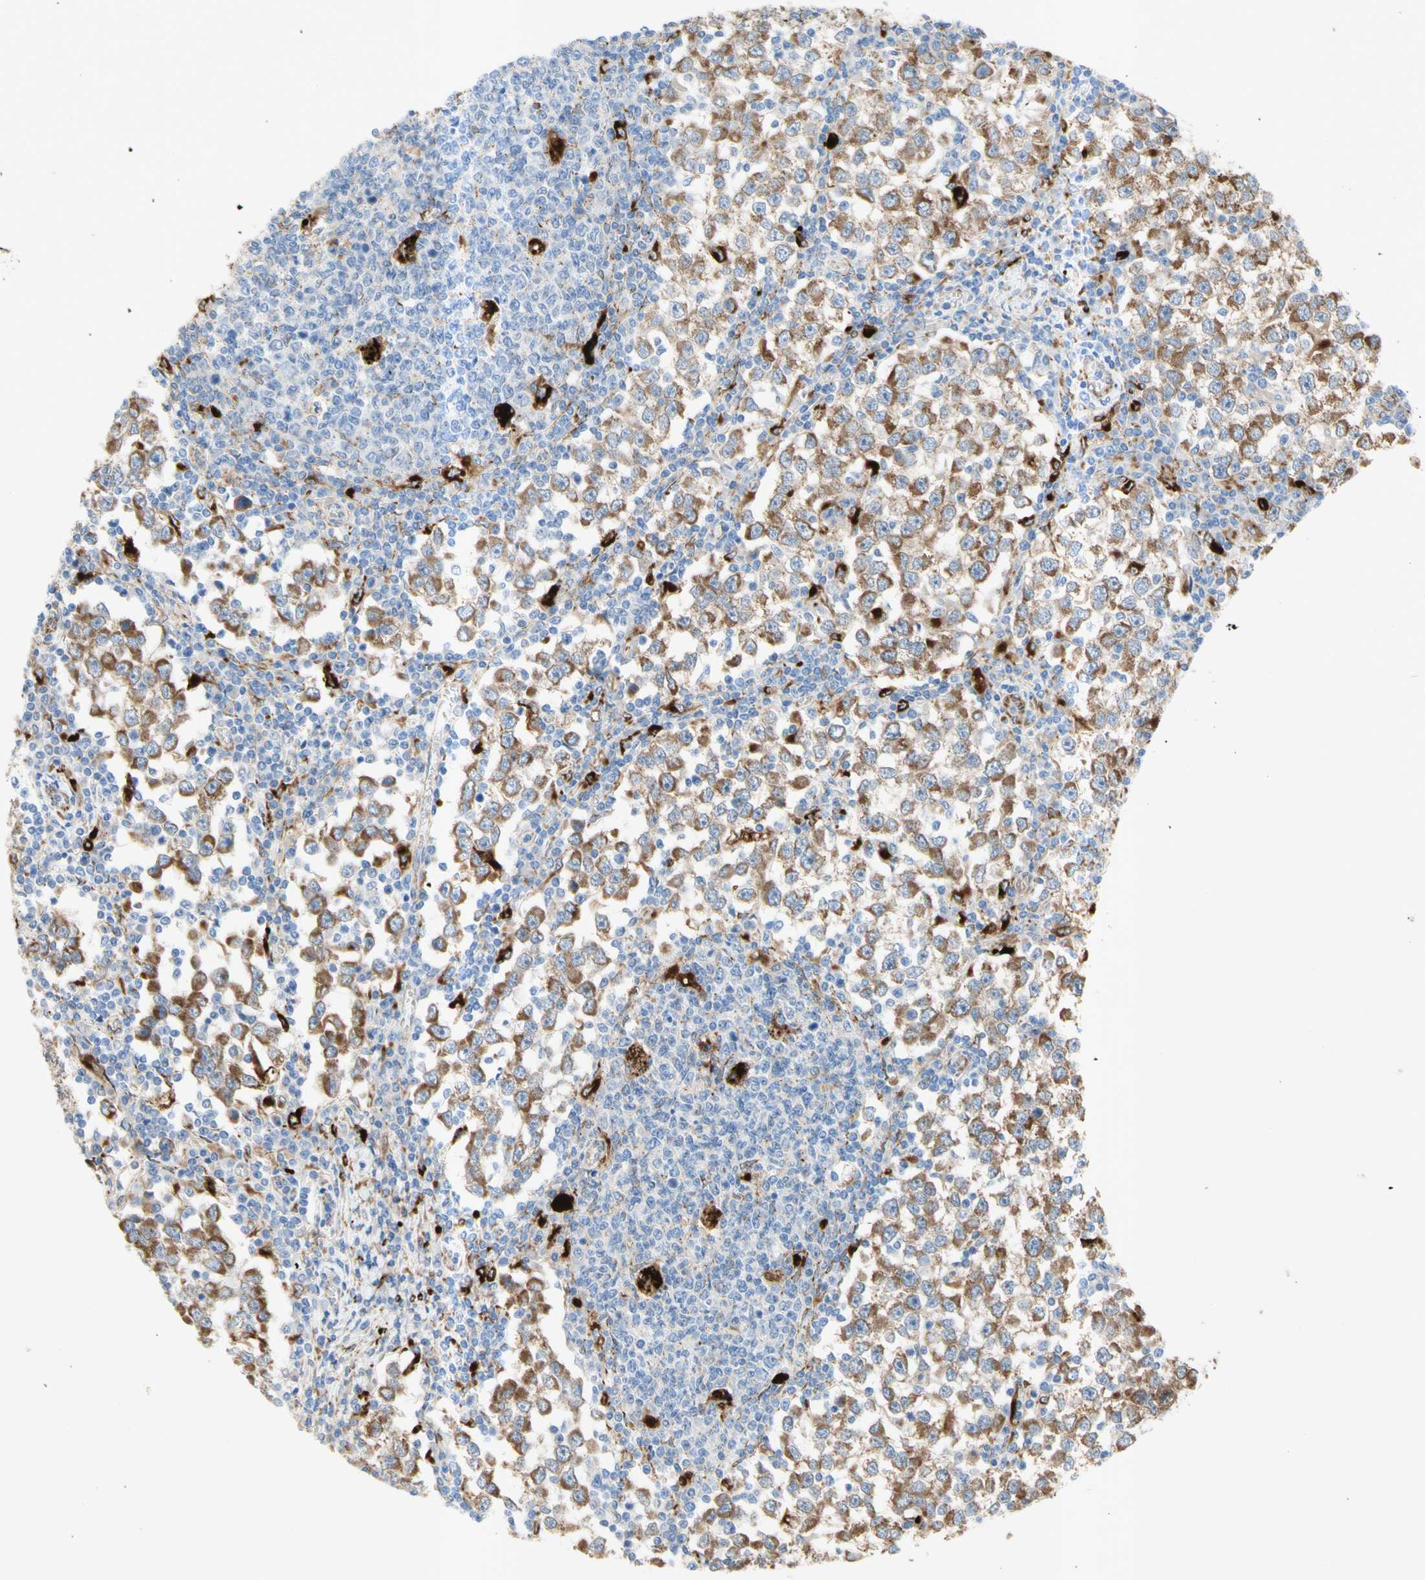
{"staining": {"intensity": "moderate", "quantity": ">75%", "location": "cytoplasmic/membranous"}, "tissue": "testis cancer", "cell_type": "Tumor cells", "image_type": "cancer", "snomed": [{"axis": "morphology", "description": "Seminoma, NOS"}, {"axis": "topography", "description": "Testis"}], "caption": "Immunohistochemical staining of human testis cancer (seminoma) displays medium levels of moderate cytoplasmic/membranous protein staining in approximately >75% of tumor cells. (Brightfield microscopy of DAB IHC at high magnification).", "gene": "URB2", "patient": {"sex": "male", "age": 65}}